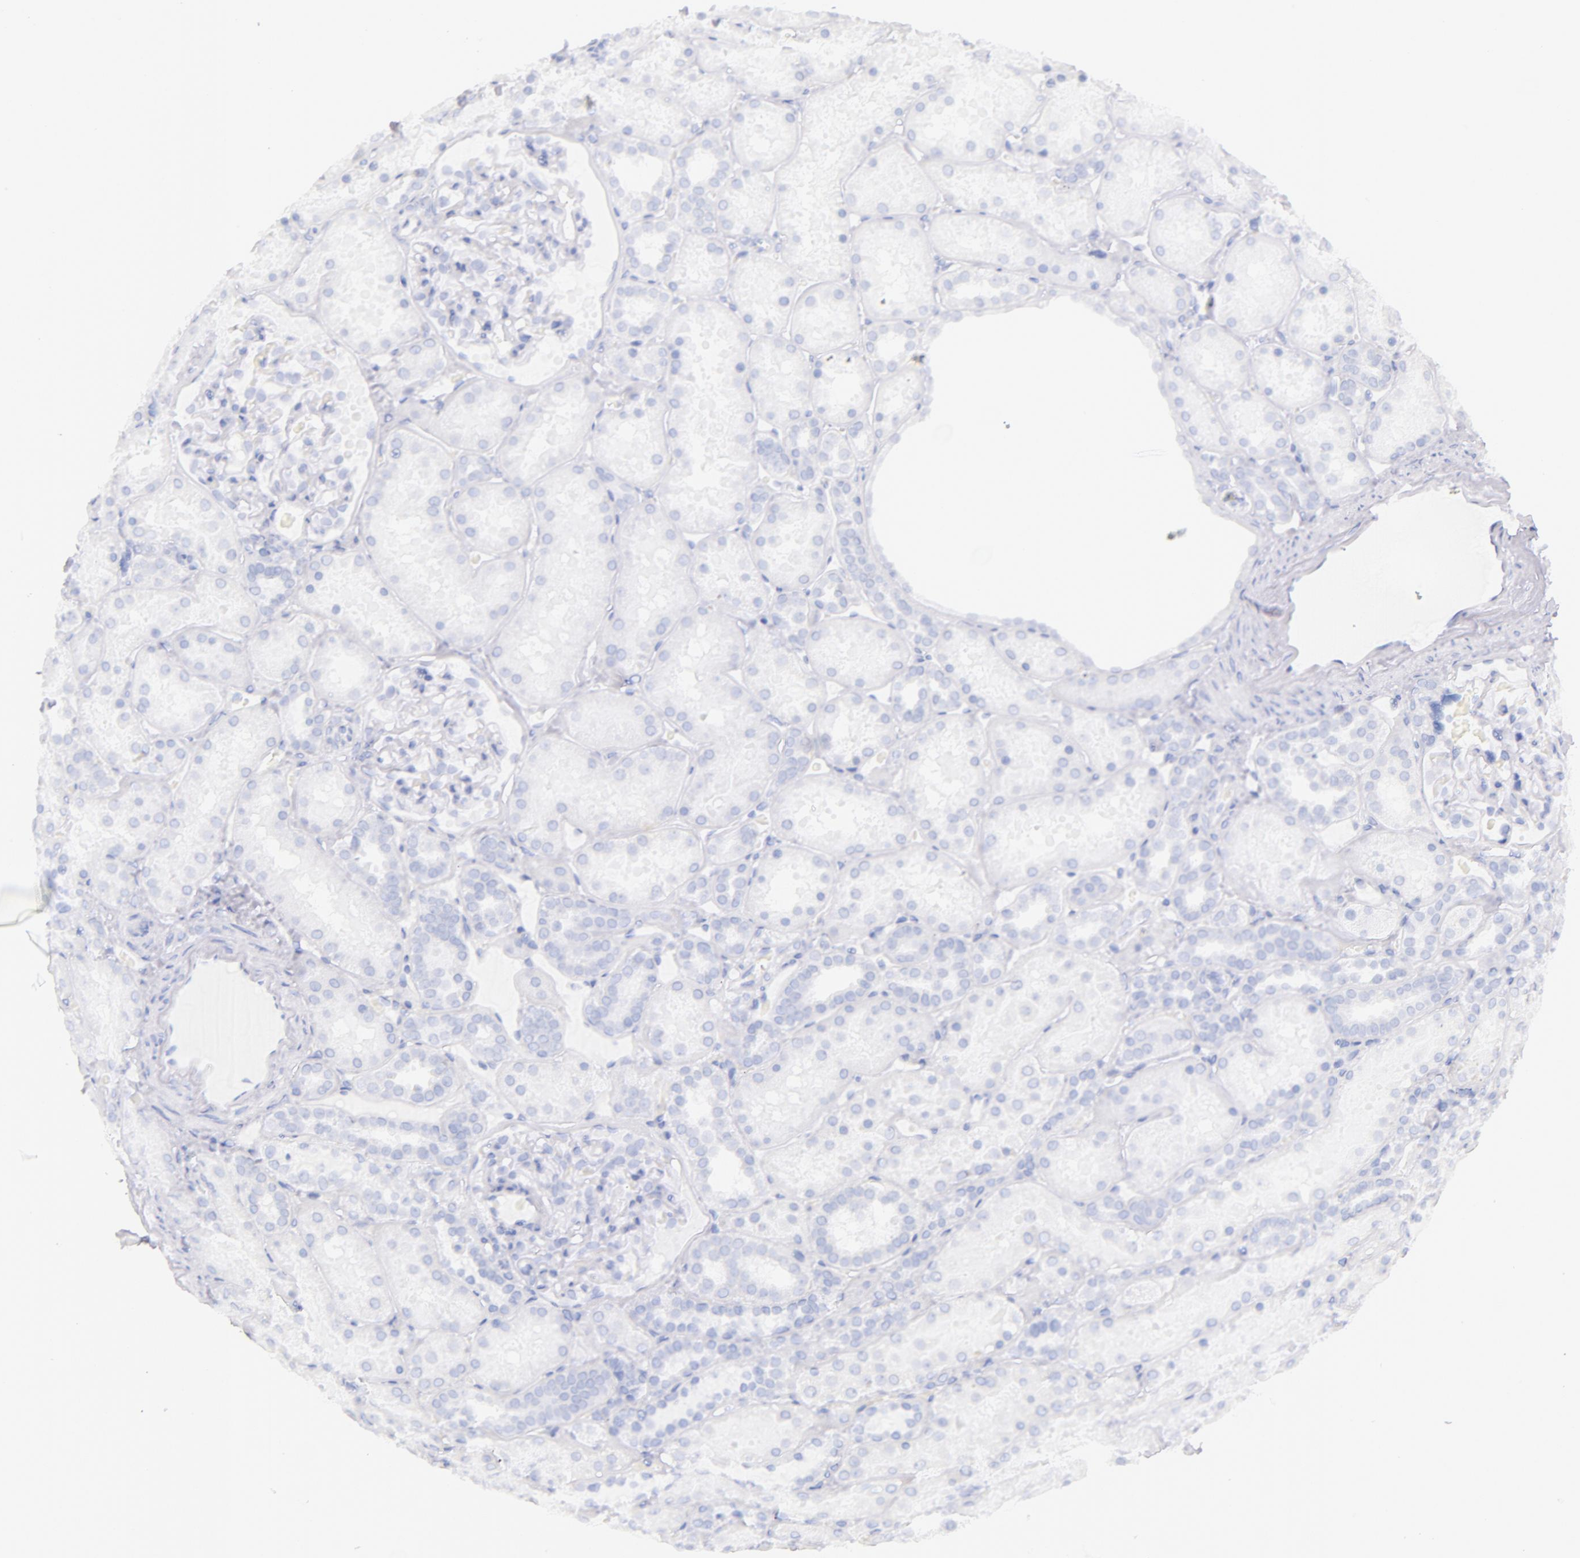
{"staining": {"intensity": "negative", "quantity": "none", "location": "none"}, "tissue": "kidney", "cell_type": "Cells in glomeruli", "image_type": "normal", "snomed": [{"axis": "morphology", "description": "Normal tissue, NOS"}, {"axis": "topography", "description": "Kidney"}], "caption": "DAB immunohistochemical staining of benign kidney shows no significant staining in cells in glomeruli.", "gene": "CD44", "patient": {"sex": "female", "age": 52}}